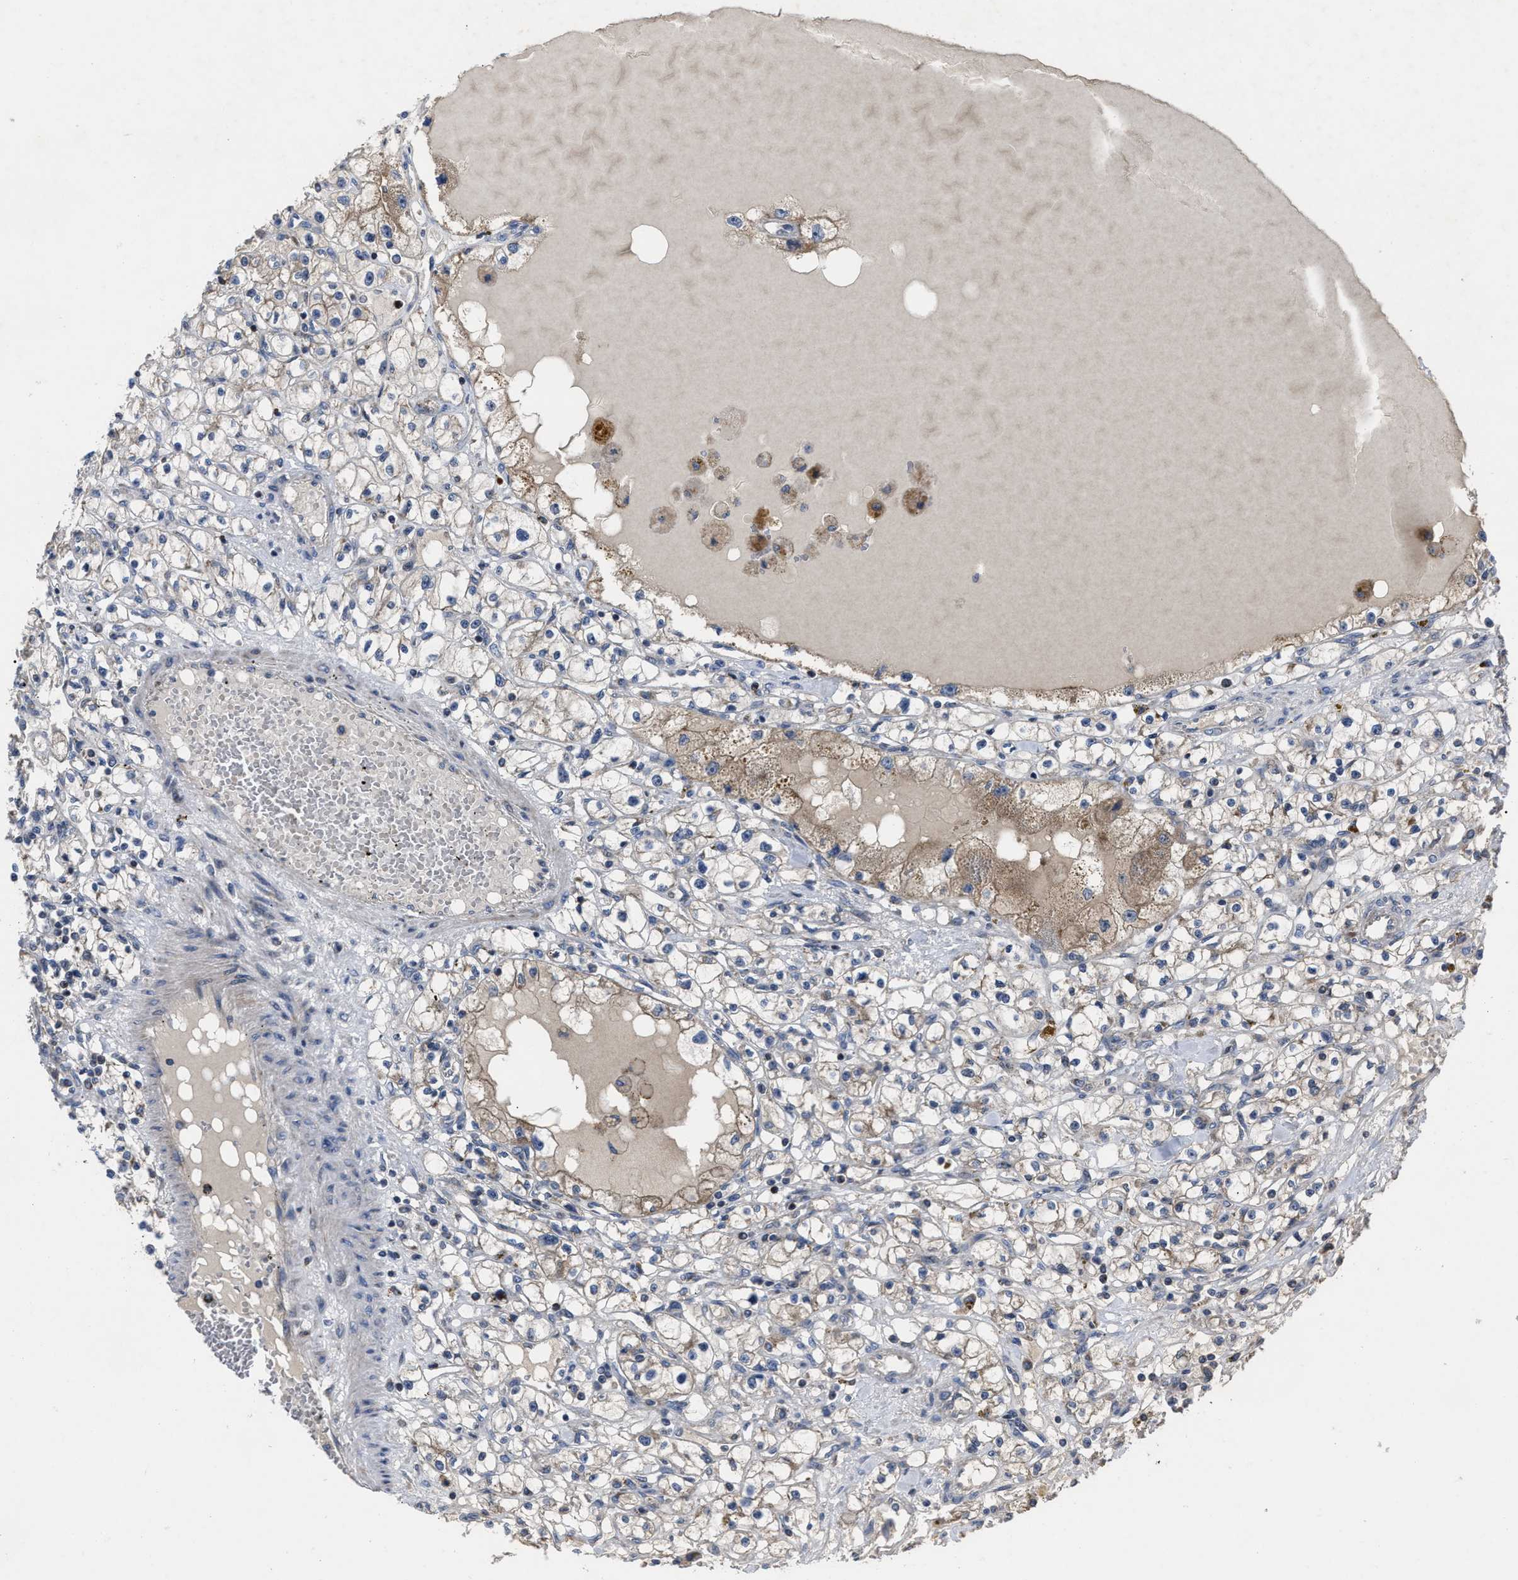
{"staining": {"intensity": "weak", "quantity": "<25%", "location": "cytoplasmic/membranous"}, "tissue": "renal cancer", "cell_type": "Tumor cells", "image_type": "cancer", "snomed": [{"axis": "morphology", "description": "Adenocarcinoma, NOS"}, {"axis": "topography", "description": "Kidney"}], "caption": "A high-resolution micrograph shows immunohistochemistry (IHC) staining of renal cancer, which reveals no significant positivity in tumor cells. (DAB IHC visualized using brightfield microscopy, high magnification).", "gene": "PASK", "patient": {"sex": "male", "age": 56}}